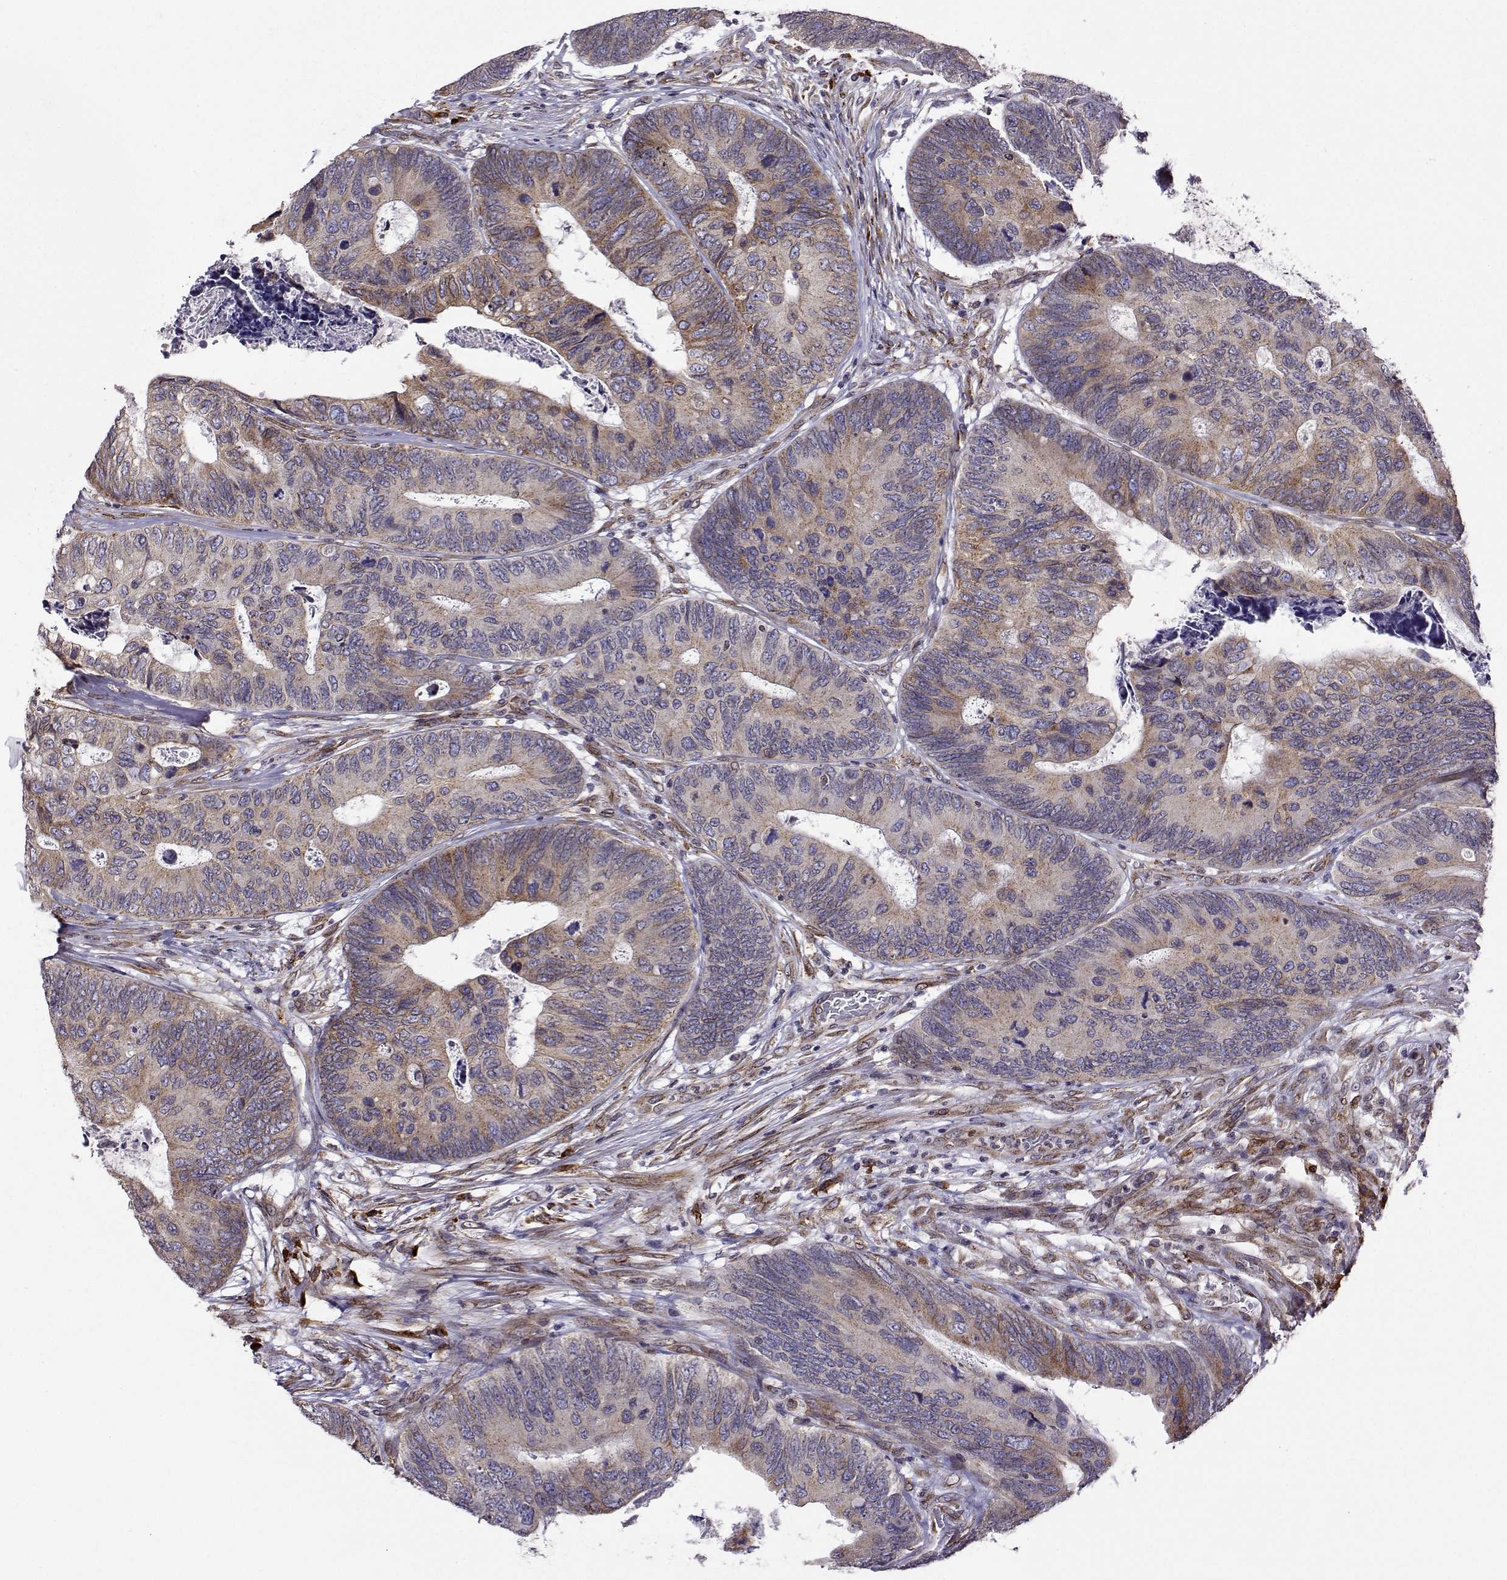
{"staining": {"intensity": "weak", "quantity": ">75%", "location": "cytoplasmic/membranous"}, "tissue": "colorectal cancer", "cell_type": "Tumor cells", "image_type": "cancer", "snomed": [{"axis": "morphology", "description": "Adenocarcinoma, NOS"}, {"axis": "topography", "description": "Colon"}], "caption": "IHC image of neoplastic tissue: adenocarcinoma (colorectal) stained using IHC displays low levels of weak protein expression localized specifically in the cytoplasmic/membranous of tumor cells, appearing as a cytoplasmic/membranous brown color.", "gene": "PGRMC2", "patient": {"sex": "female", "age": 67}}